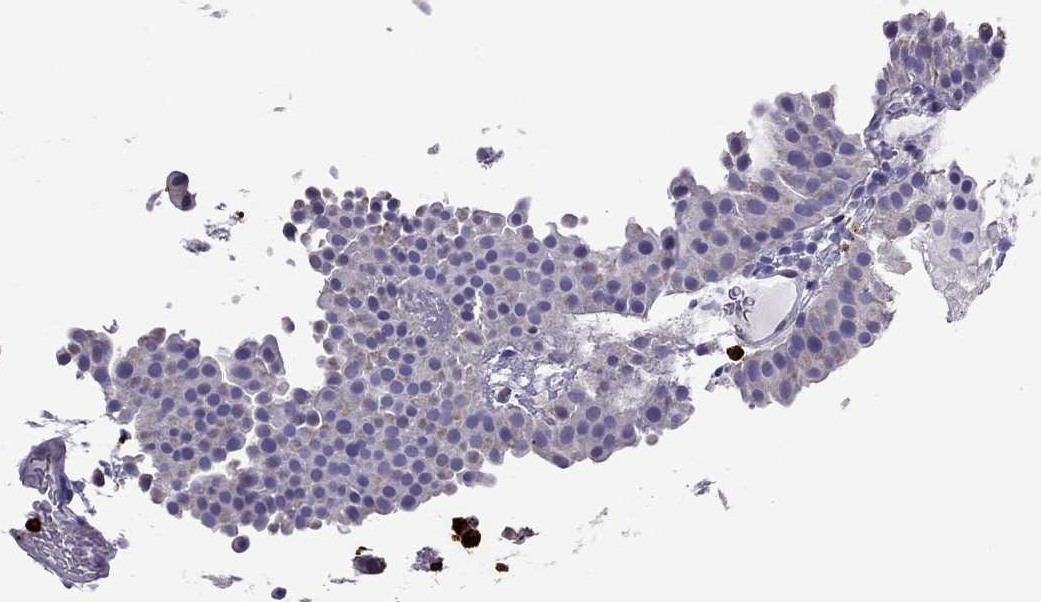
{"staining": {"intensity": "negative", "quantity": "none", "location": "none"}, "tissue": "urothelial cancer", "cell_type": "Tumor cells", "image_type": "cancer", "snomed": [{"axis": "morphology", "description": "Urothelial carcinoma, Low grade"}, {"axis": "topography", "description": "Urinary bladder"}], "caption": "A high-resolution micrograph shows IHC staining of urothelial cancer, which exhibits no significant positivity in tumor cells. (DAB (3,3'-diaminobenzidine) immunohistochemistry, high magnification).", "gene": "CCL27", "patient": {"sex": "female", "age": 87}}